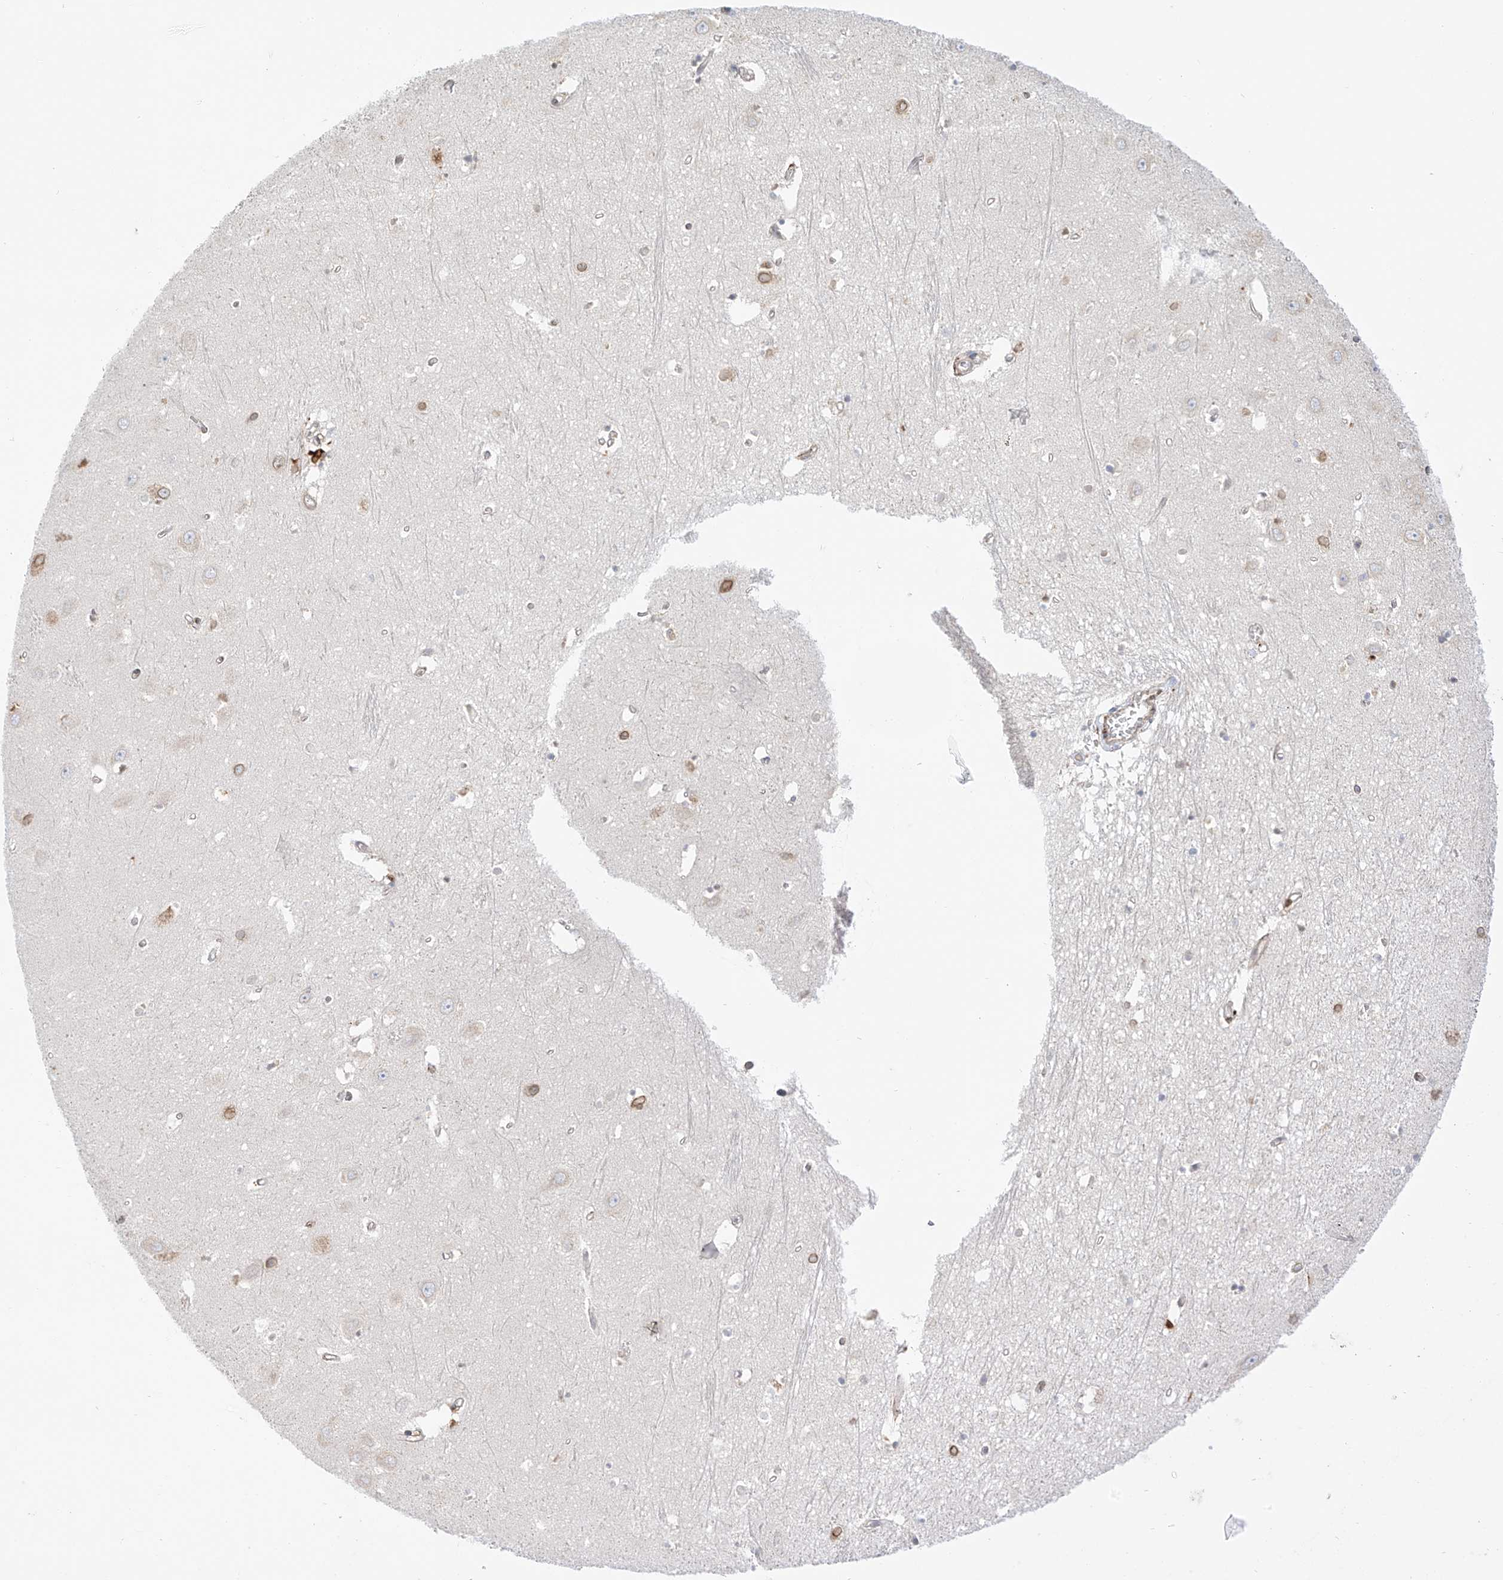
{"staining": {"intensity": "negative", "quantity": "none", "location": "none"}, "tissue": "hippocampus", "cell_type": "Glial cells", "image_type": "normal", "snomed": [{"axis": "morphology", "description": "Normal tissue, NOS"}, {"axis": "topography", "description": "Hippocampus"}], "caption": "This photomicrograph is of benign hippocampus stained with immunohistochemistry to label a protein in brown with the nuclei are counter-stained blue. There is no positivity in glial cells.", "gene": "PCYOX1", "patient": {"sex": "female", "age": 64}}